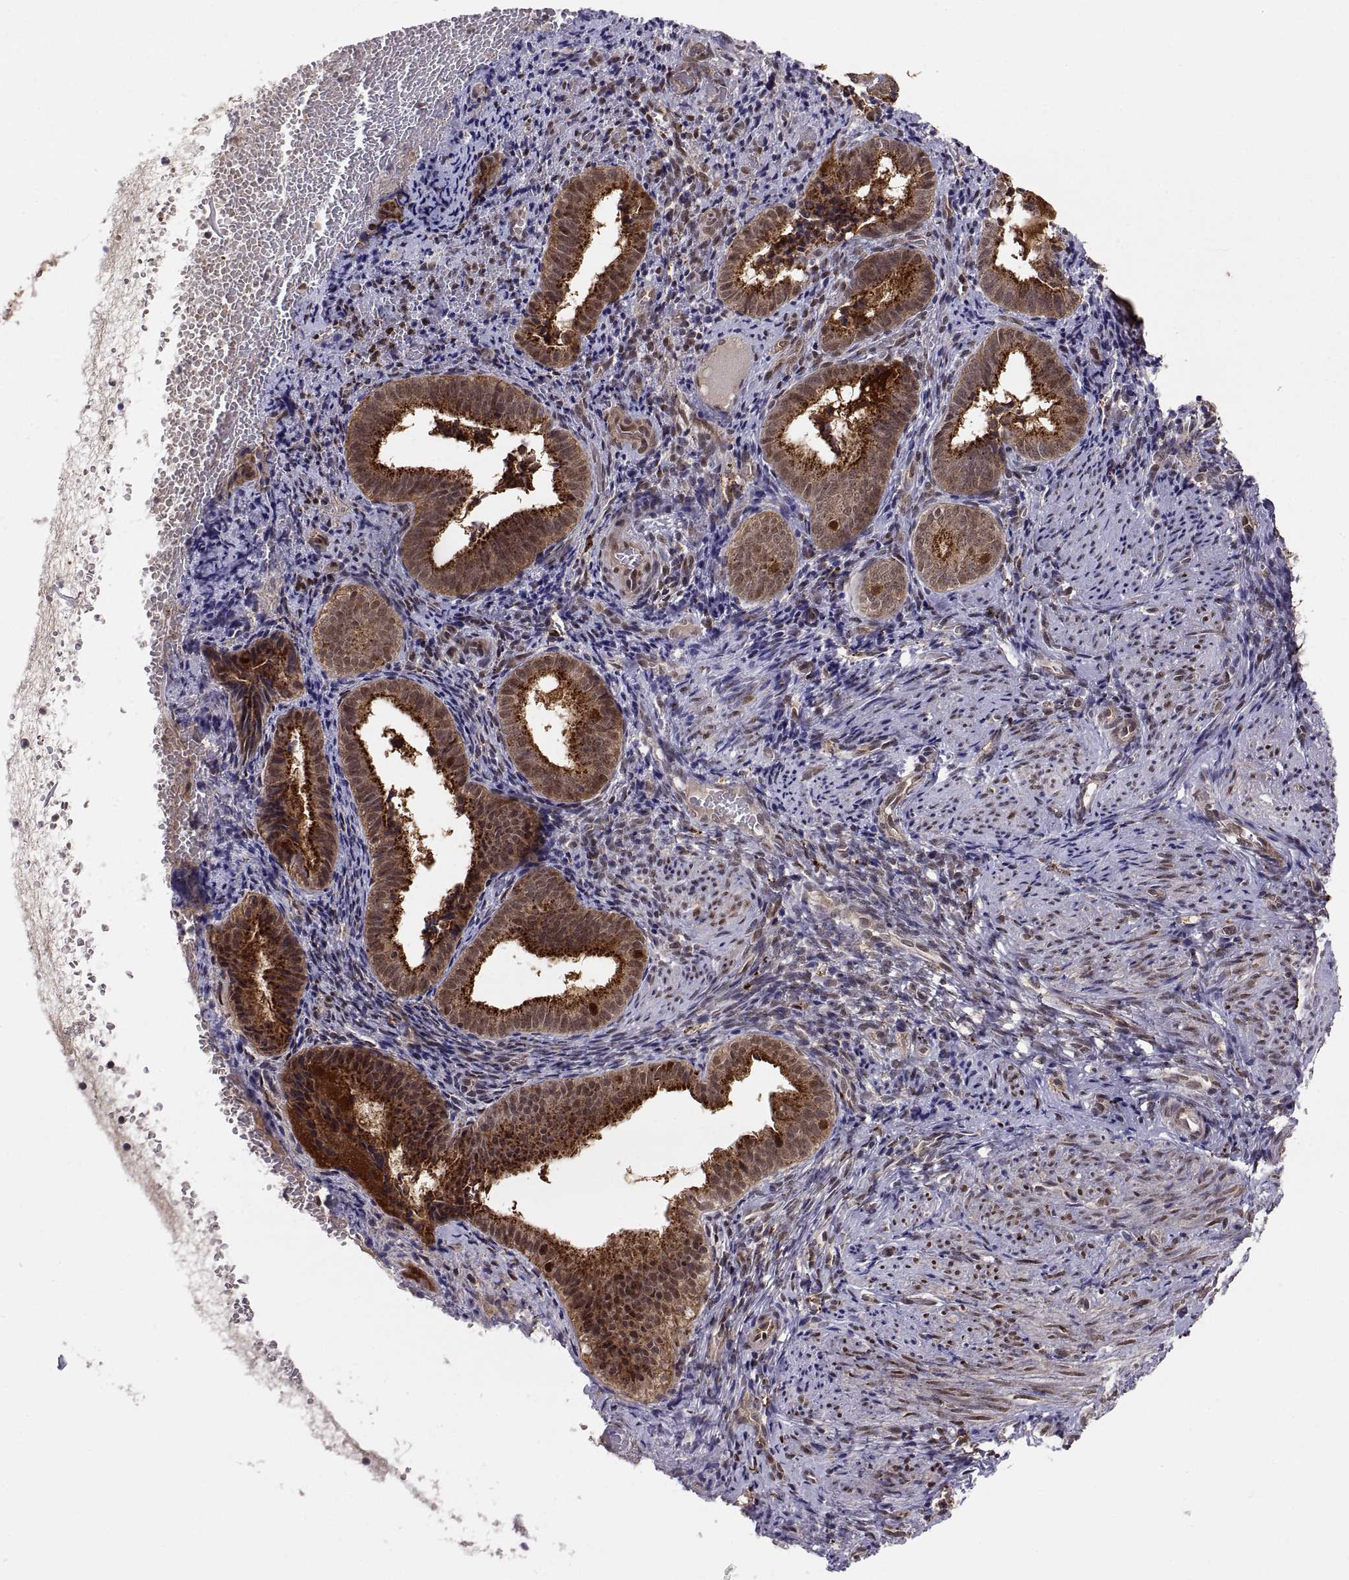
{"staining": {"intensity": "negative", "quantity": "none", "location": "none"}, "tissue": "endometrium", "cell_type": "Cells in endometrial stroma", "image_type": "normal", "snomed": [{"axis": "morphology", "description": "Normal tissue, NOS"}, {"axis": "topography", "description": "Endometrium"}], "caption": "Endometrium stained for a protein using IHC exhibits no positivity cells in endometrial stroma.", "gene": "PSMC2", "patient": {"sex": "female", "age": 42}}